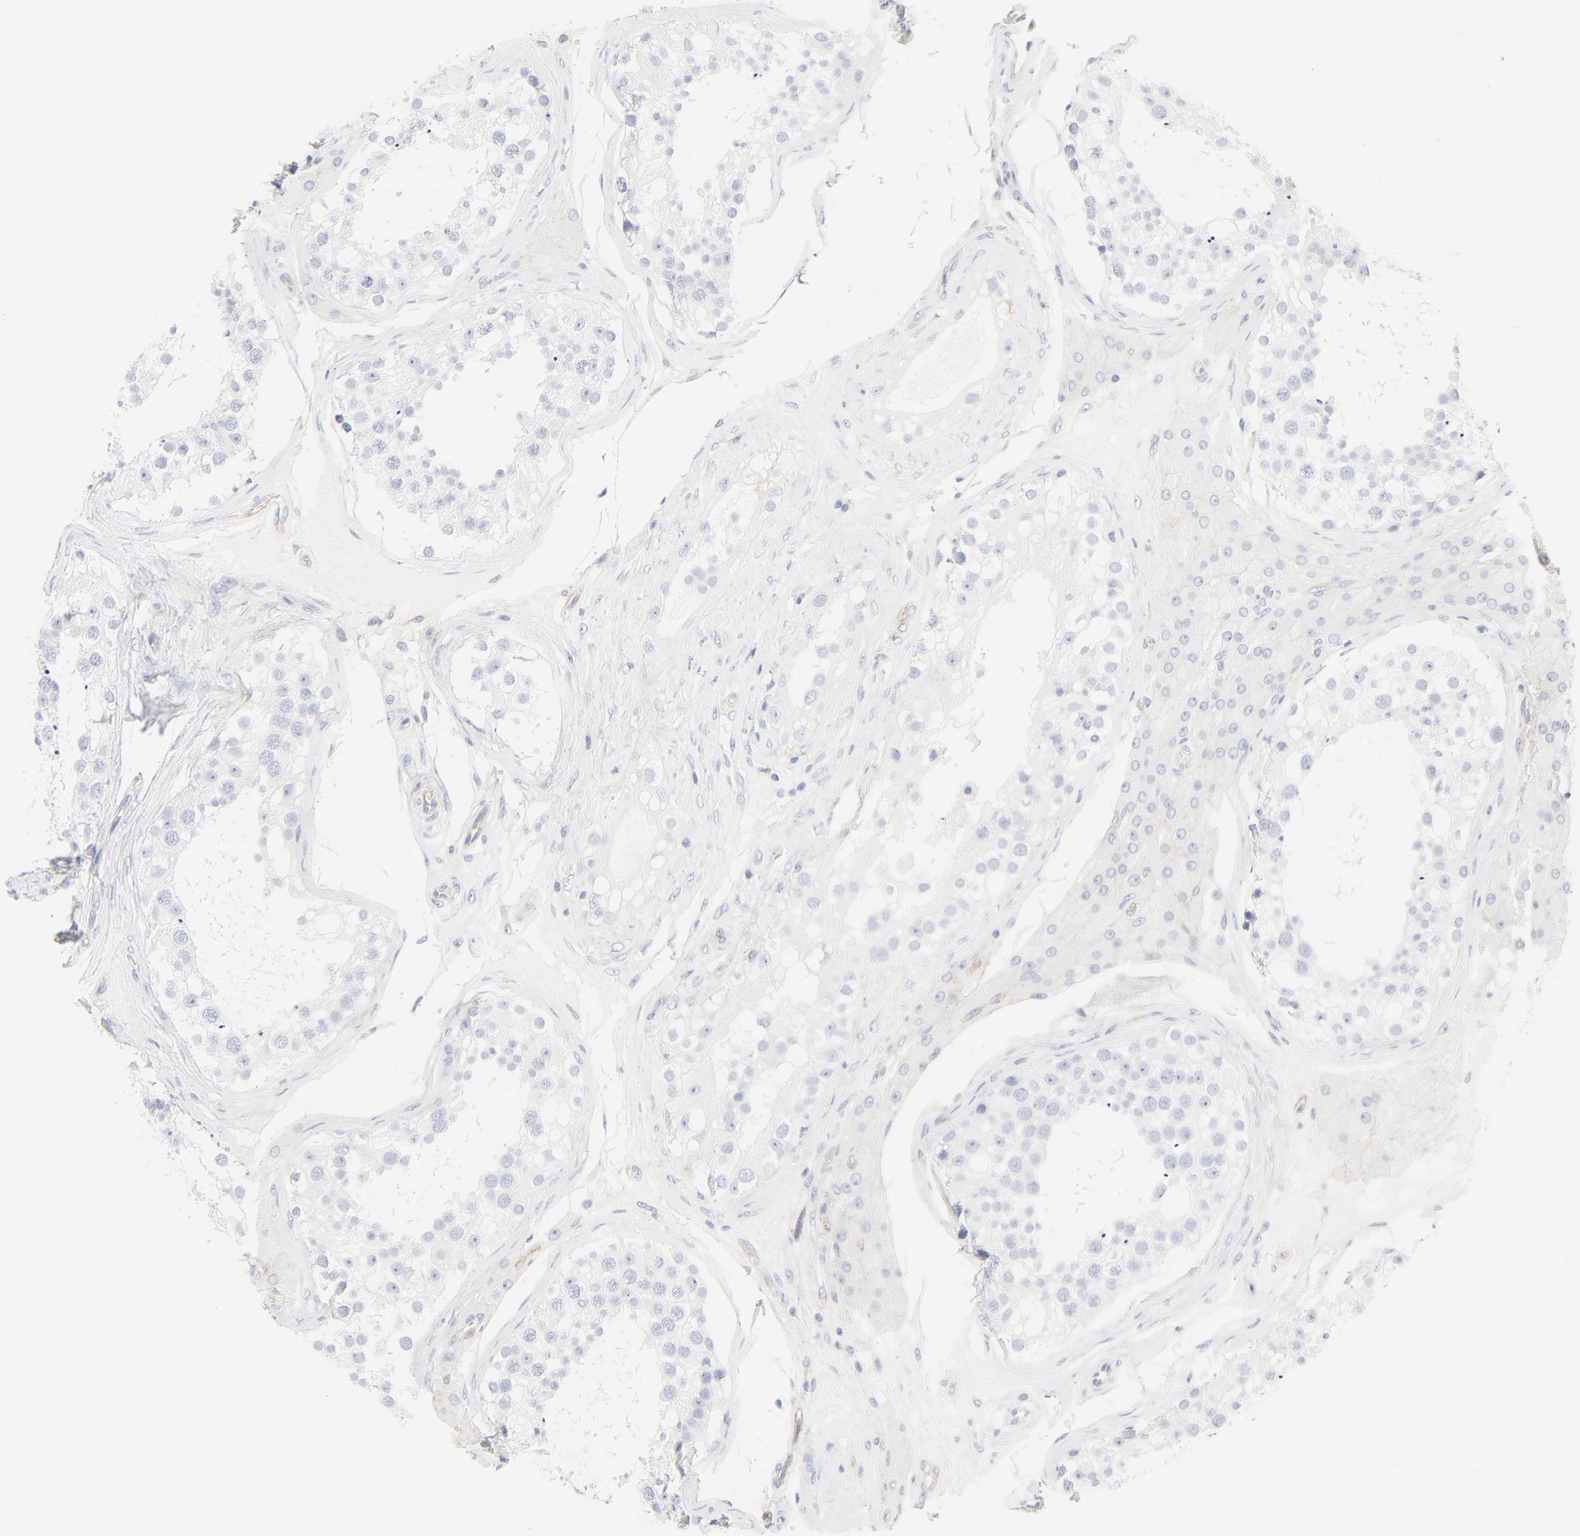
{"staining": {"intensity": "negative", "quantity": "none", "location": "none"}, "tissue": "testis", "cell_type": "Cells in seminiferous ducts", "image_type": "normal", "snomed": [{"axis": "morphology", "description": "Normal tissue, NOS"}, {"axis": "topography", "description": "Testis"}], "caption": "This is a photomicrograph of immunohistochemistry staining of normal testis, which shows no staining in cells in seminiferous ducts.", "gene": "ITGA5", "patient": {"sex": "male", "age": 68}}